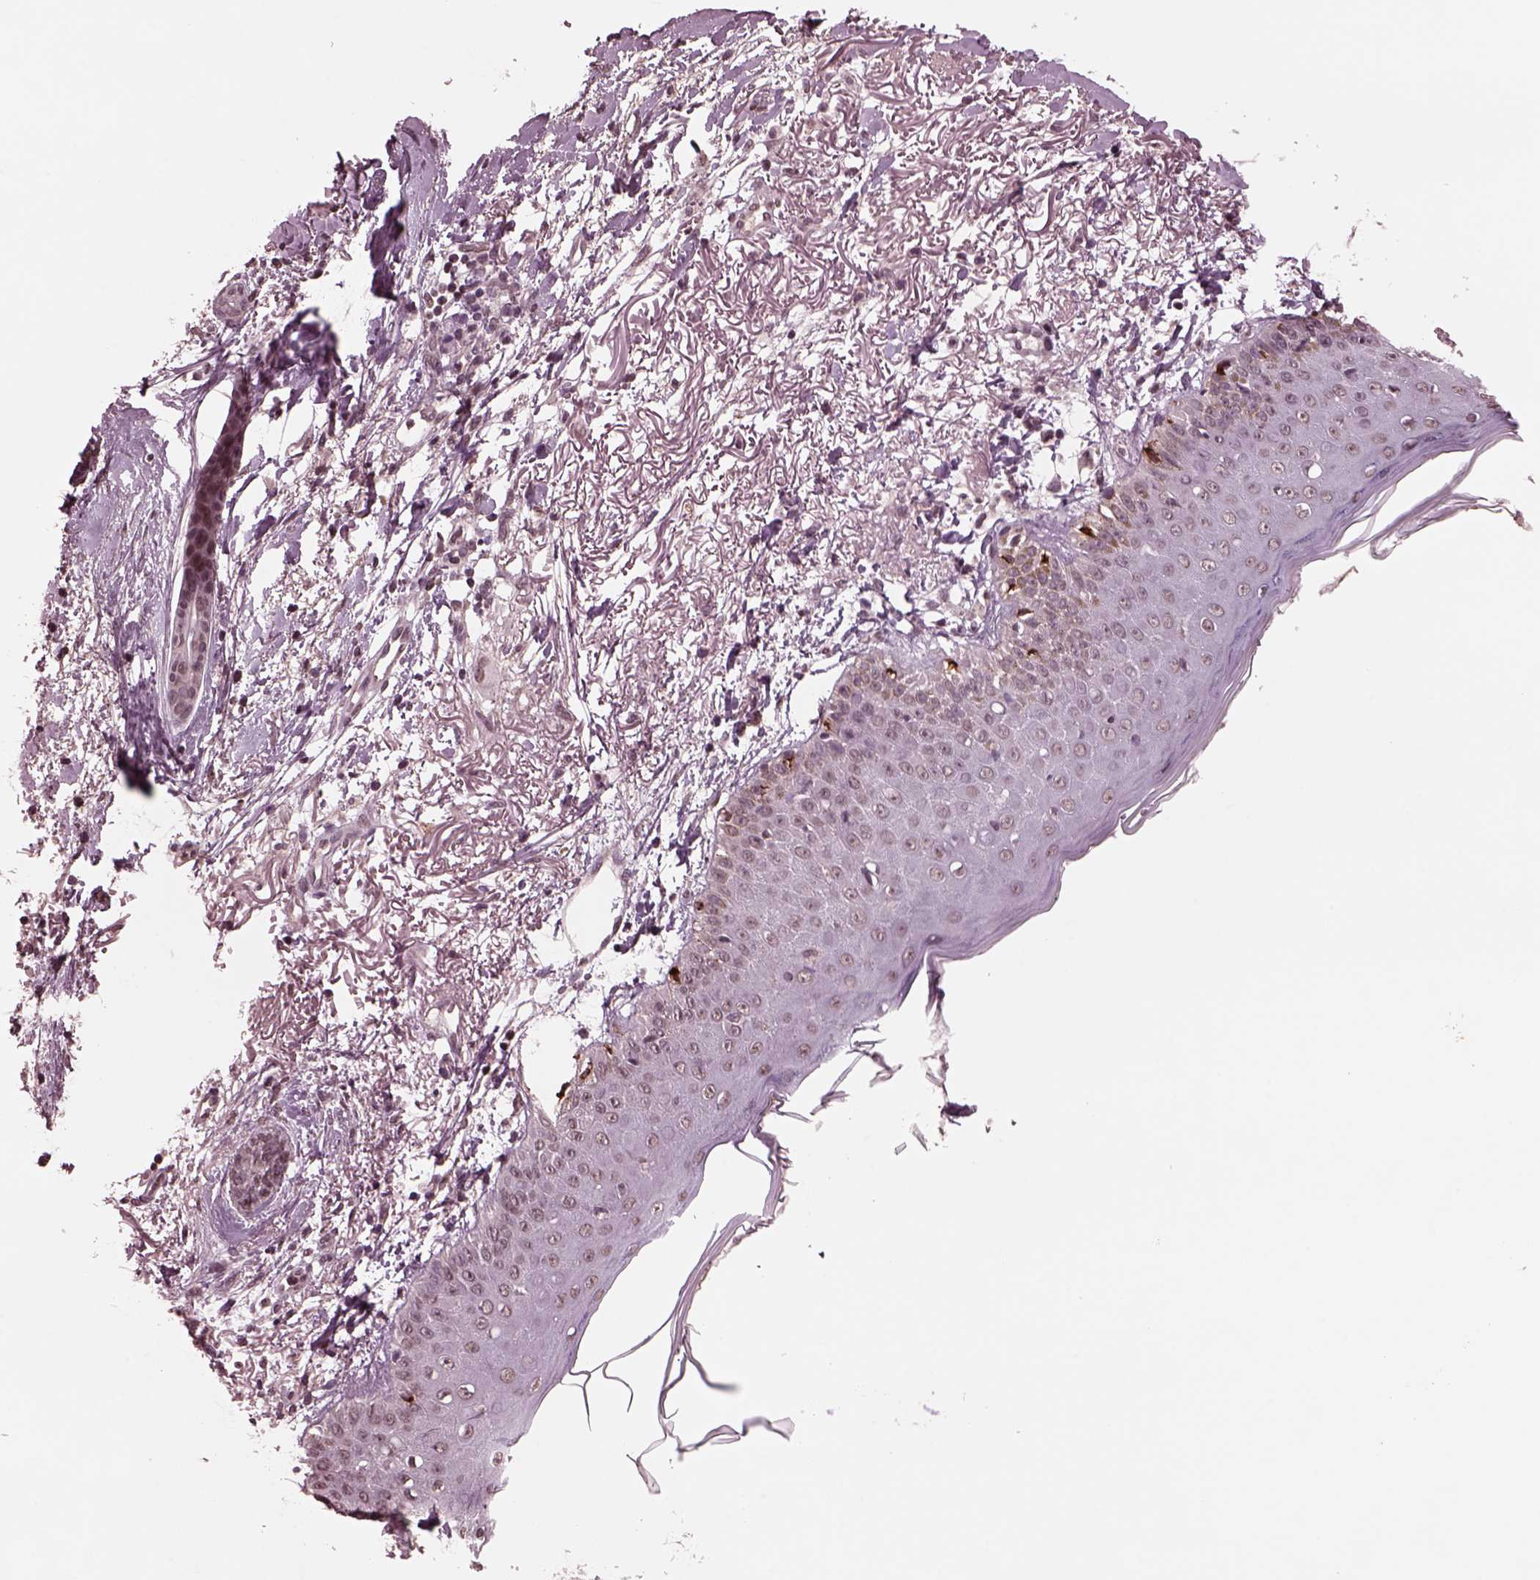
{"staining": {"intensity": "weak", "quantity": "<25%", "location": "nuclear"}, "tissue": "skin cancer", "cell_type": "Tumor cells", "image_type": "cancer", "snomed": [{"axis": "morphology", "description": "Normal tissue, NOS"}, {"axis": "morphology", "description": "Basal cell carcinoma"}, {"axis": "topography", "description": "Skin"}], "caption": "DAB immunohistochemical staining of human basal cell carcinoma (skin) shows no significant positivity in tumor cells.", "gene": "NAP1L5", "patient": {"sex": "male", "age": 84}}